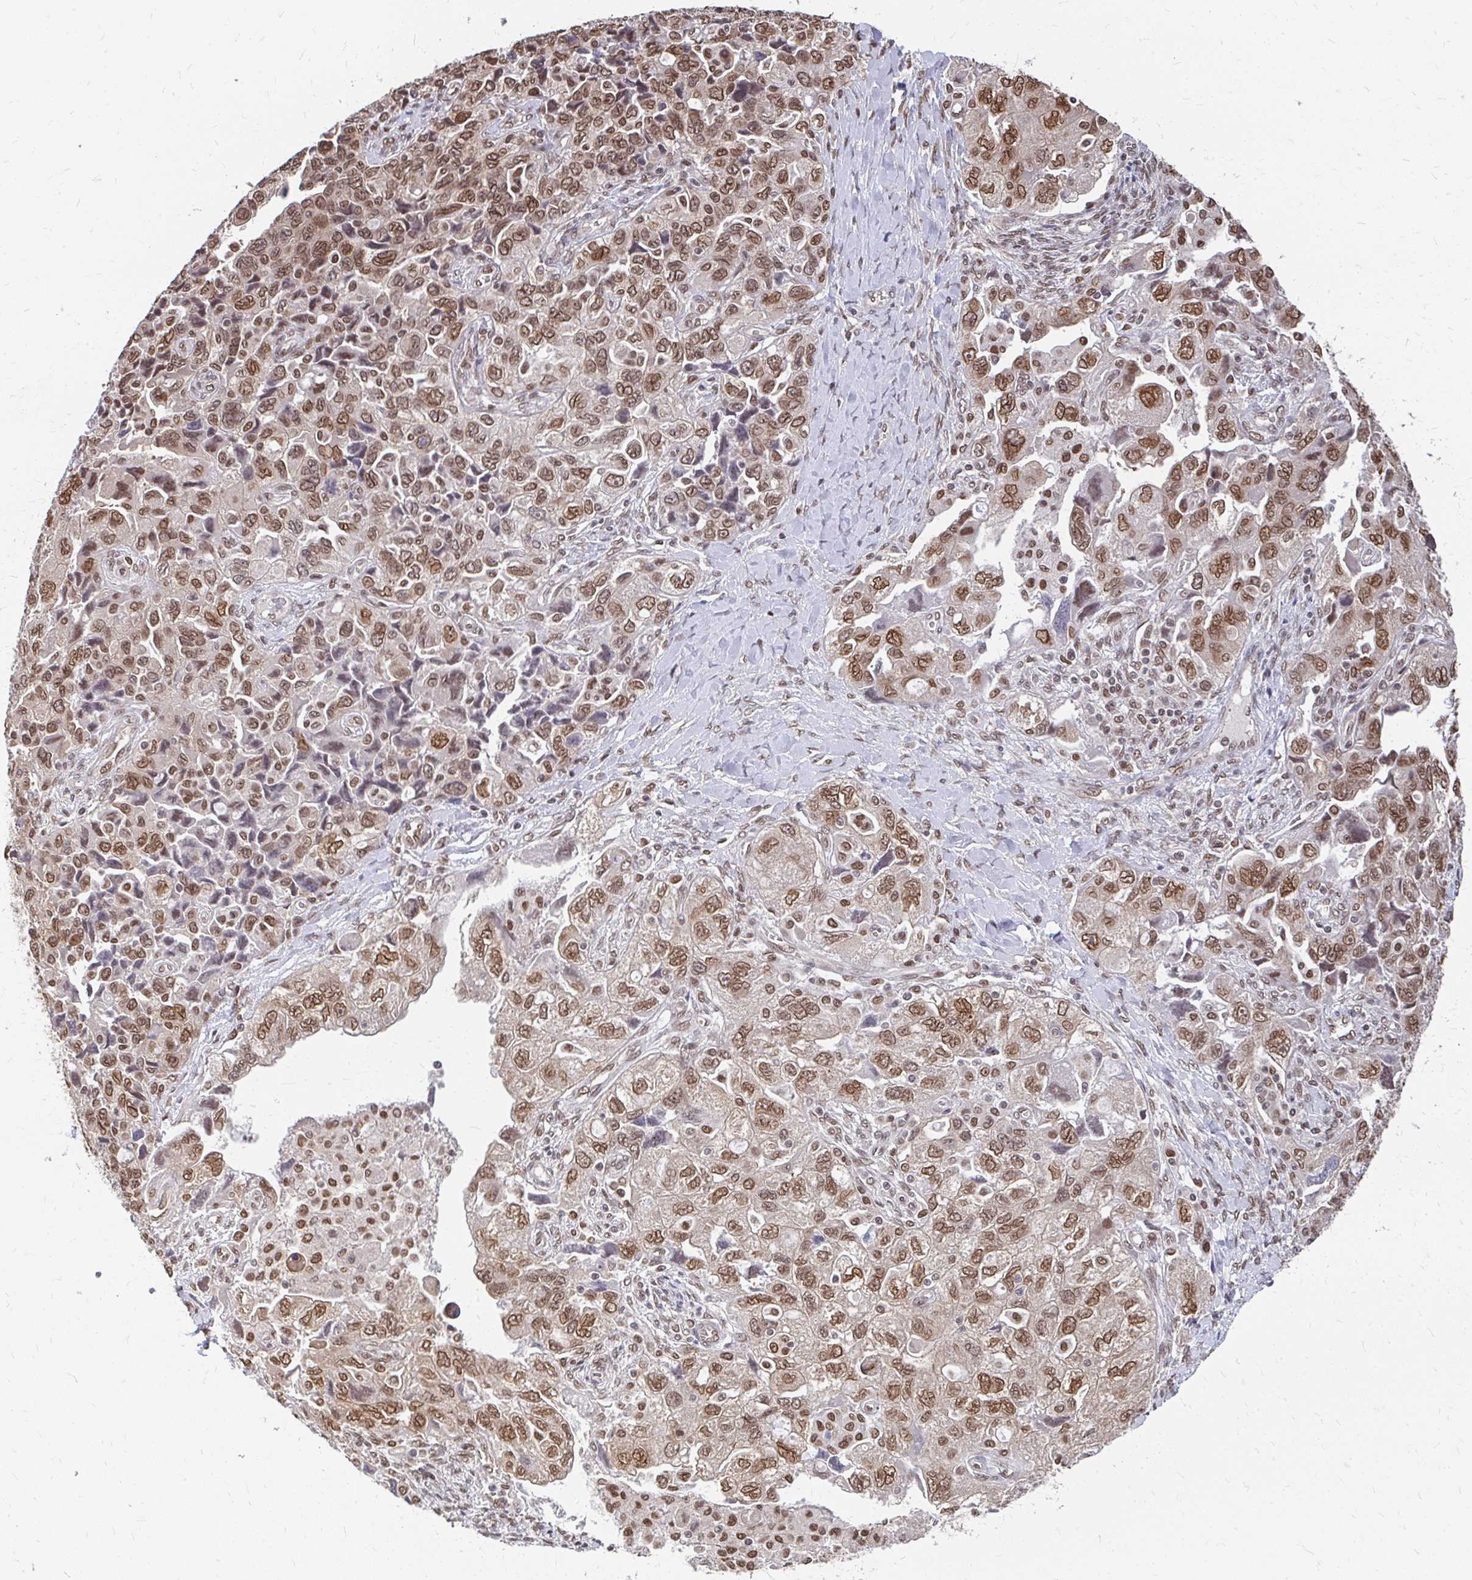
{"staining": {"intensity": "moderate", "quantity": ">75%", "location": "cytoplasmic/membranous,nuclear"}, "tissue": "ovarian cancer", "cell_type": "Tumor cells", "image_type": "cancer", "snomed": [{"axis": "morphology", "description": "Carcinoma, NOS"}, {"axis": "morphology", "description": "Cystadenocarcinoma, serous, NOS"}, {"axis": "topography", "description": "Ovary"}], "caption": "High-power microscopy captured an immunohistochemistry (IHC) micrograph of ovarian cancer, revealing moderate cytoplasmic/membranous and nuclear expression in approximately >75% of tumor cells.", "gene": "XPO1", "patient": {"sex": "female", "age": 69}}